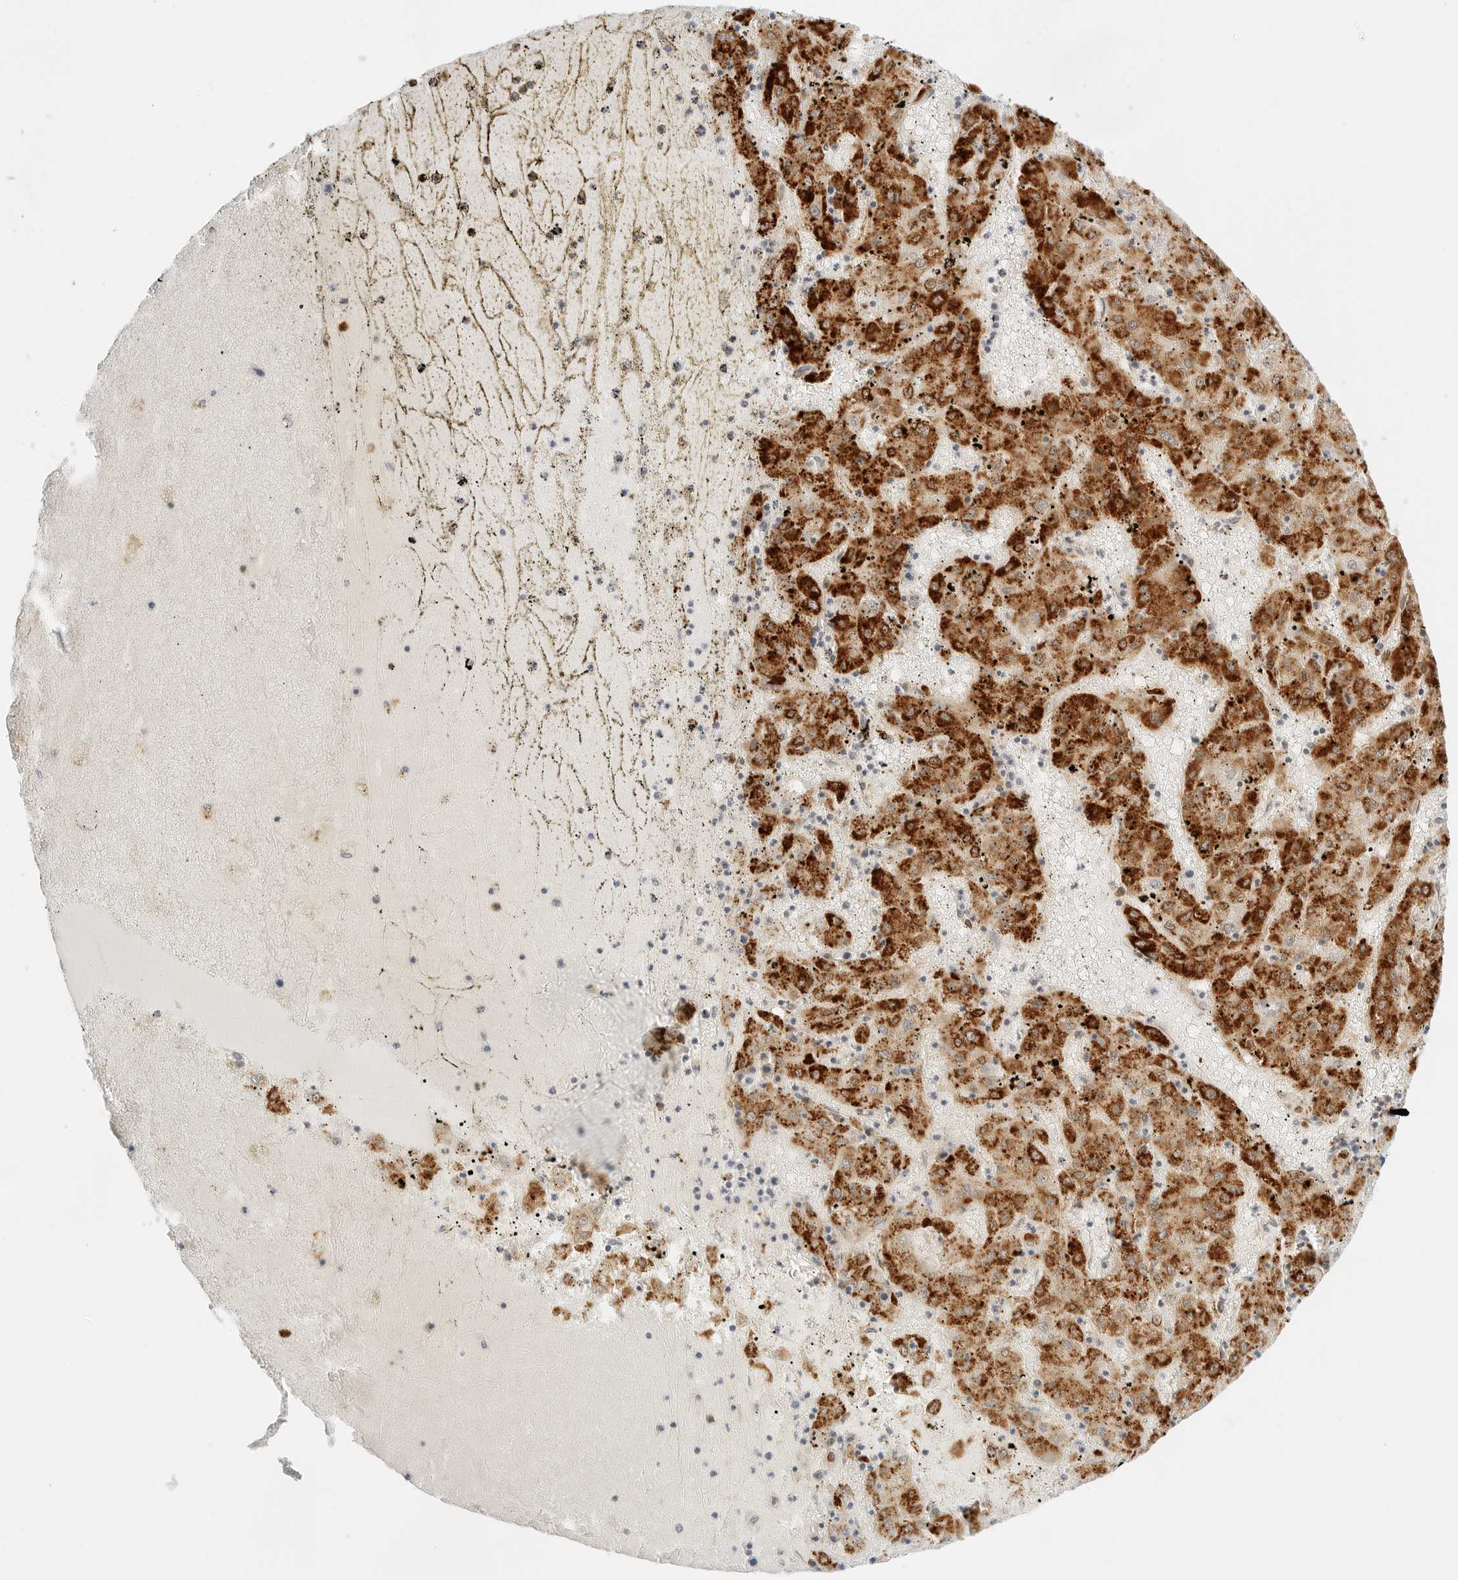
{"staining": {"intensity": "strong", "quantity": ">75%", "location": "cytoplasmic/membranous"}, "tissue": "liver cancer", "cell_type": "Tumor cells", "image_type": "cancer", "snomed": [{"axis": "morphology", "description": "Carcinoma, Hepatocellular, NOS"}, {"axis": "topography", "description": "Liver"}], "caption": "A brown stain shows strong cytoplasmic/membranous positivity of a protein in liver hepatocellular carcinoma tumor cells. Ihc stains the protein in brown and the nuclei are stained blue.", "gene": "TEKT2", "patient": {"sex": "male", "age": 72}}